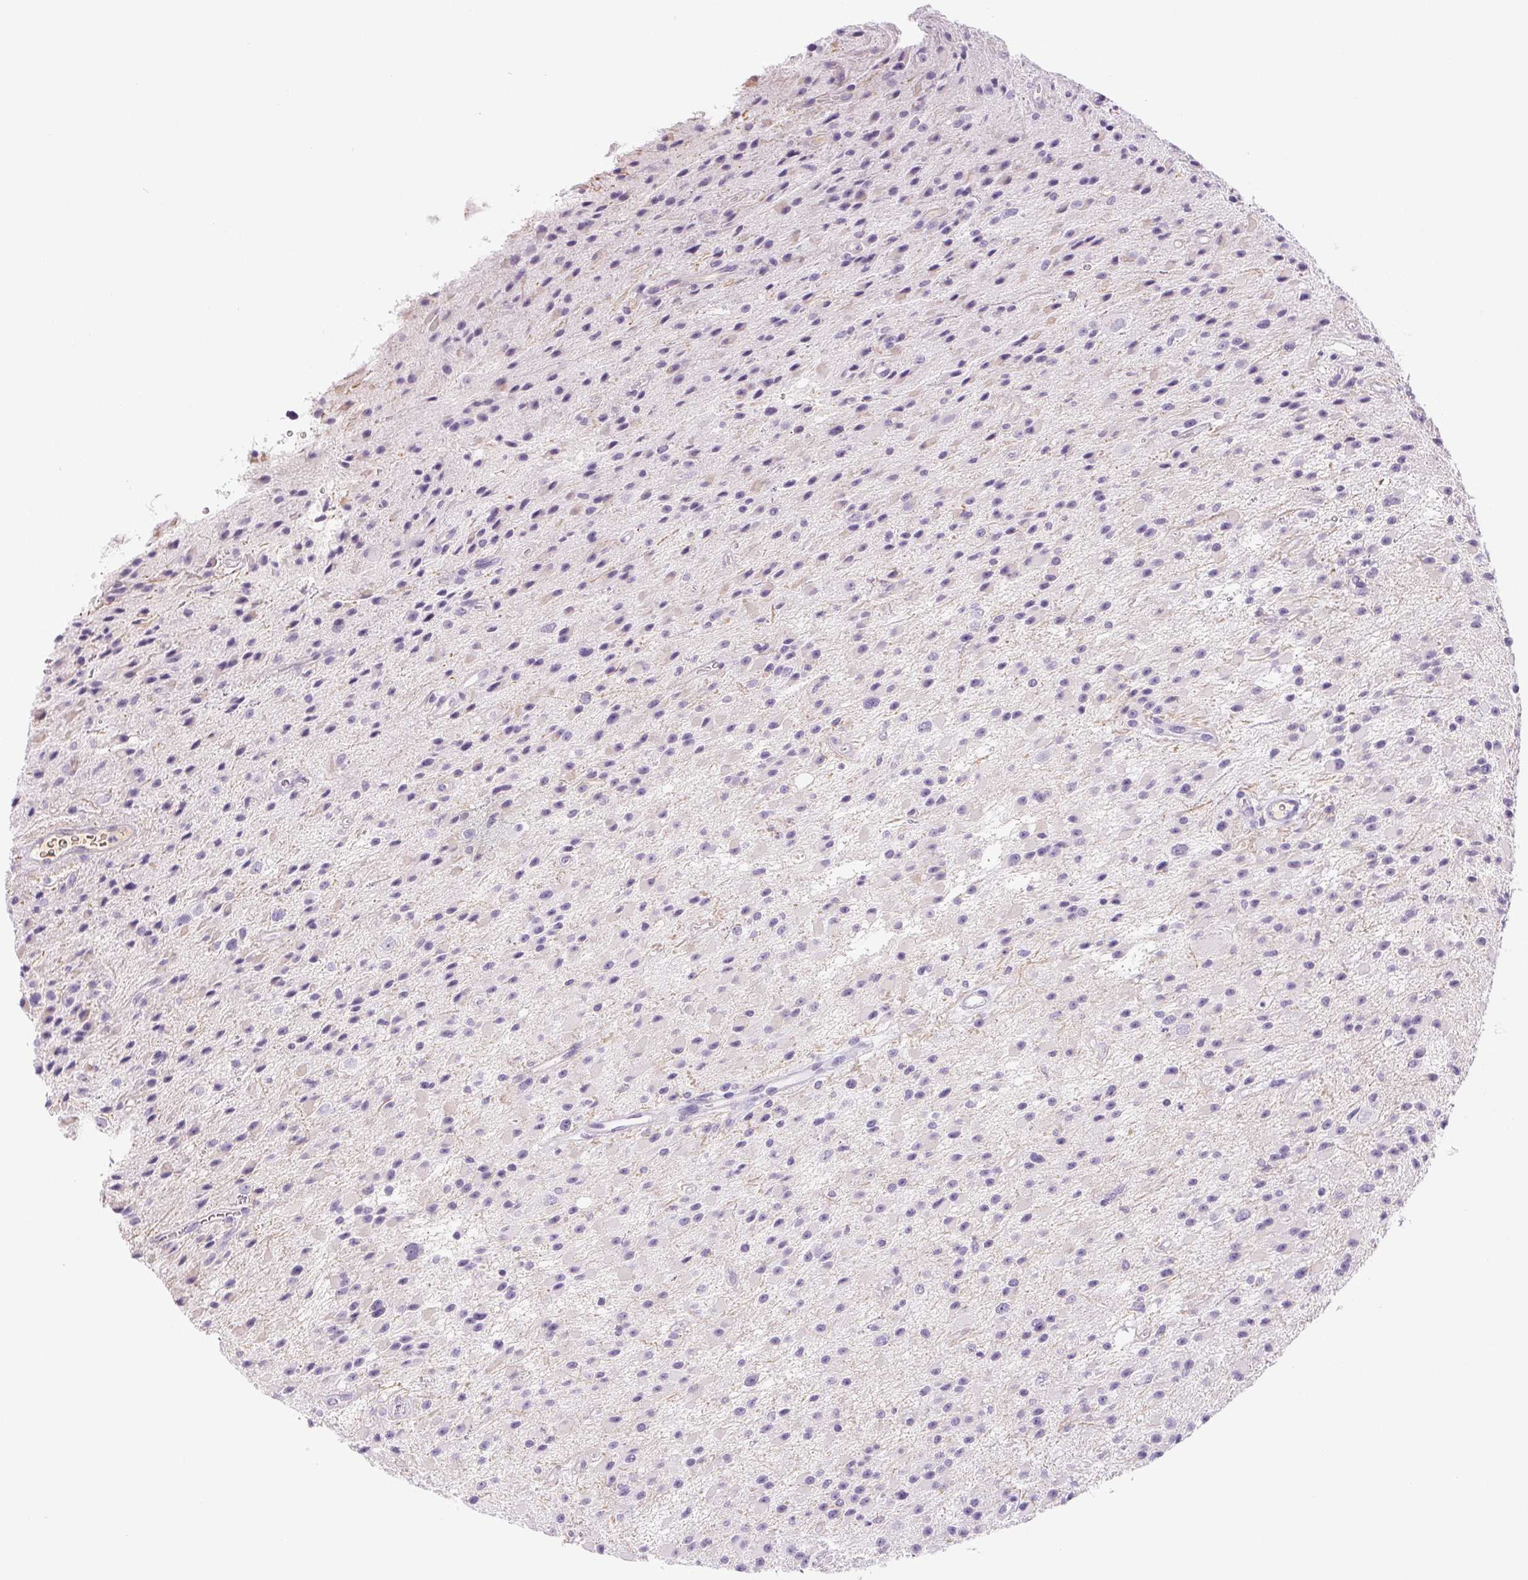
{"staining": {"intensity": "negative", "quantity": "none", "location": "none"}, "tissue": "glioma", "cell_type": "Tumor cells", "image_type": "cancer", "snomed": [{"axis": "morphology", "description": "Glioma, malignant, High grade"}, {"axis": "topography", "description": "Brain"}], "caption": "This is an immunohistochemistry image of human glioma. There is no expression in tumor cells.", "gene": "IFIT1B", "patient": {"sex": "male", "age": 29}}